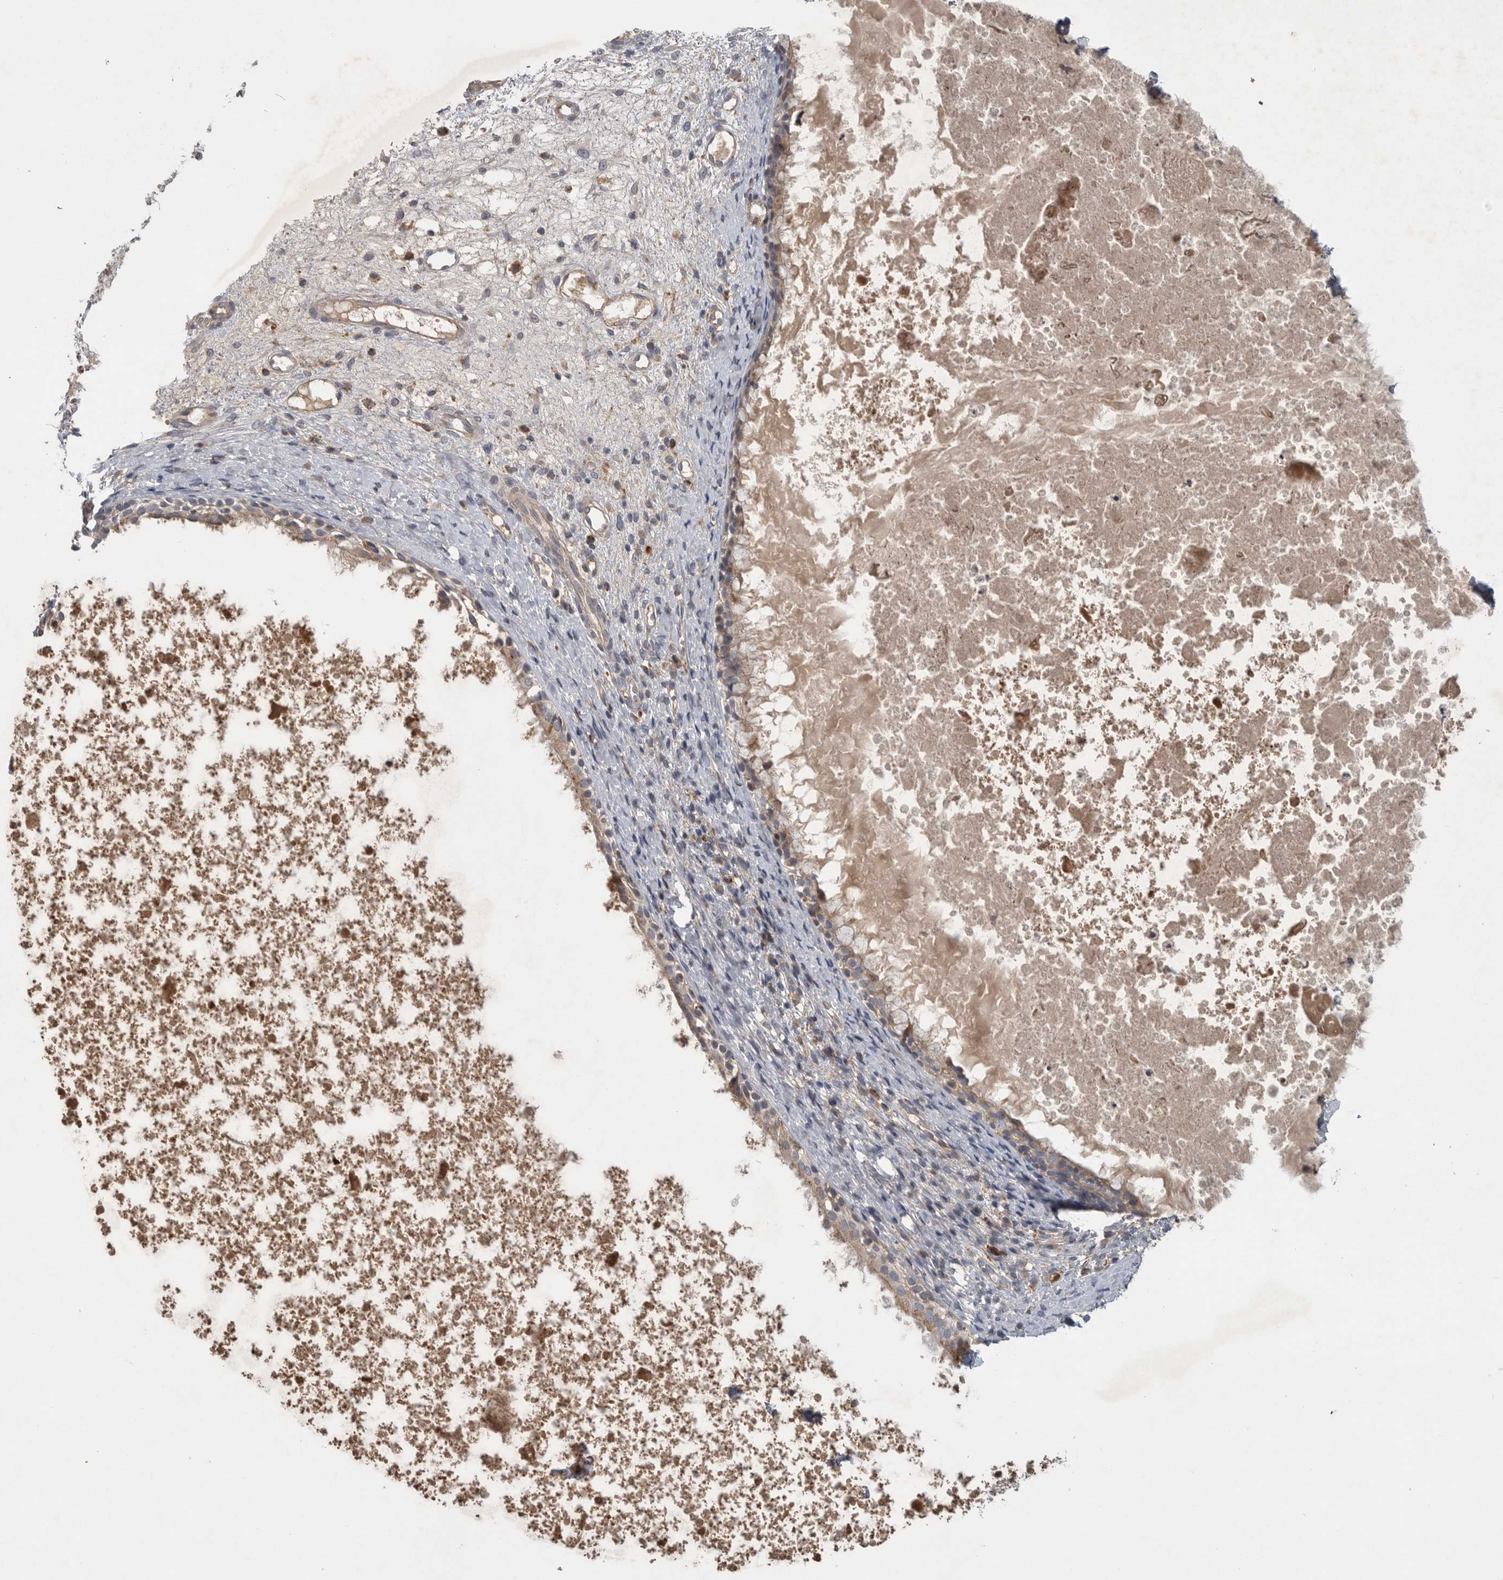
{"staining": {"intensity": "moderate", "quantity": ">75%", "location": "cytoplasmic/membranous"}, "tissue": "nasopharynx", "cell_type": "Respiratory epithelial cells", "image_type": "normal", "snomed": [{"axis": "morphology", "description": "Normal tissue, NOS"}, {"axis": "topography", "description": "Nasopharynx"}], "caption": "Immunohistochemistry (IHC) staining of normal nasopharynx, which shows medium levels of moderate cytoplasmic/membranous staining in about >75% of respiratory epithelial cells indicating moderate cytoplasmic/membranous protein positivity. The staining was performed using DAB (brown) for protein detection and nuclei were counterstained in hematoxylin (blue).", "gene": "LAMTOR3", "patient": {"sex": "male", "age": 22}}